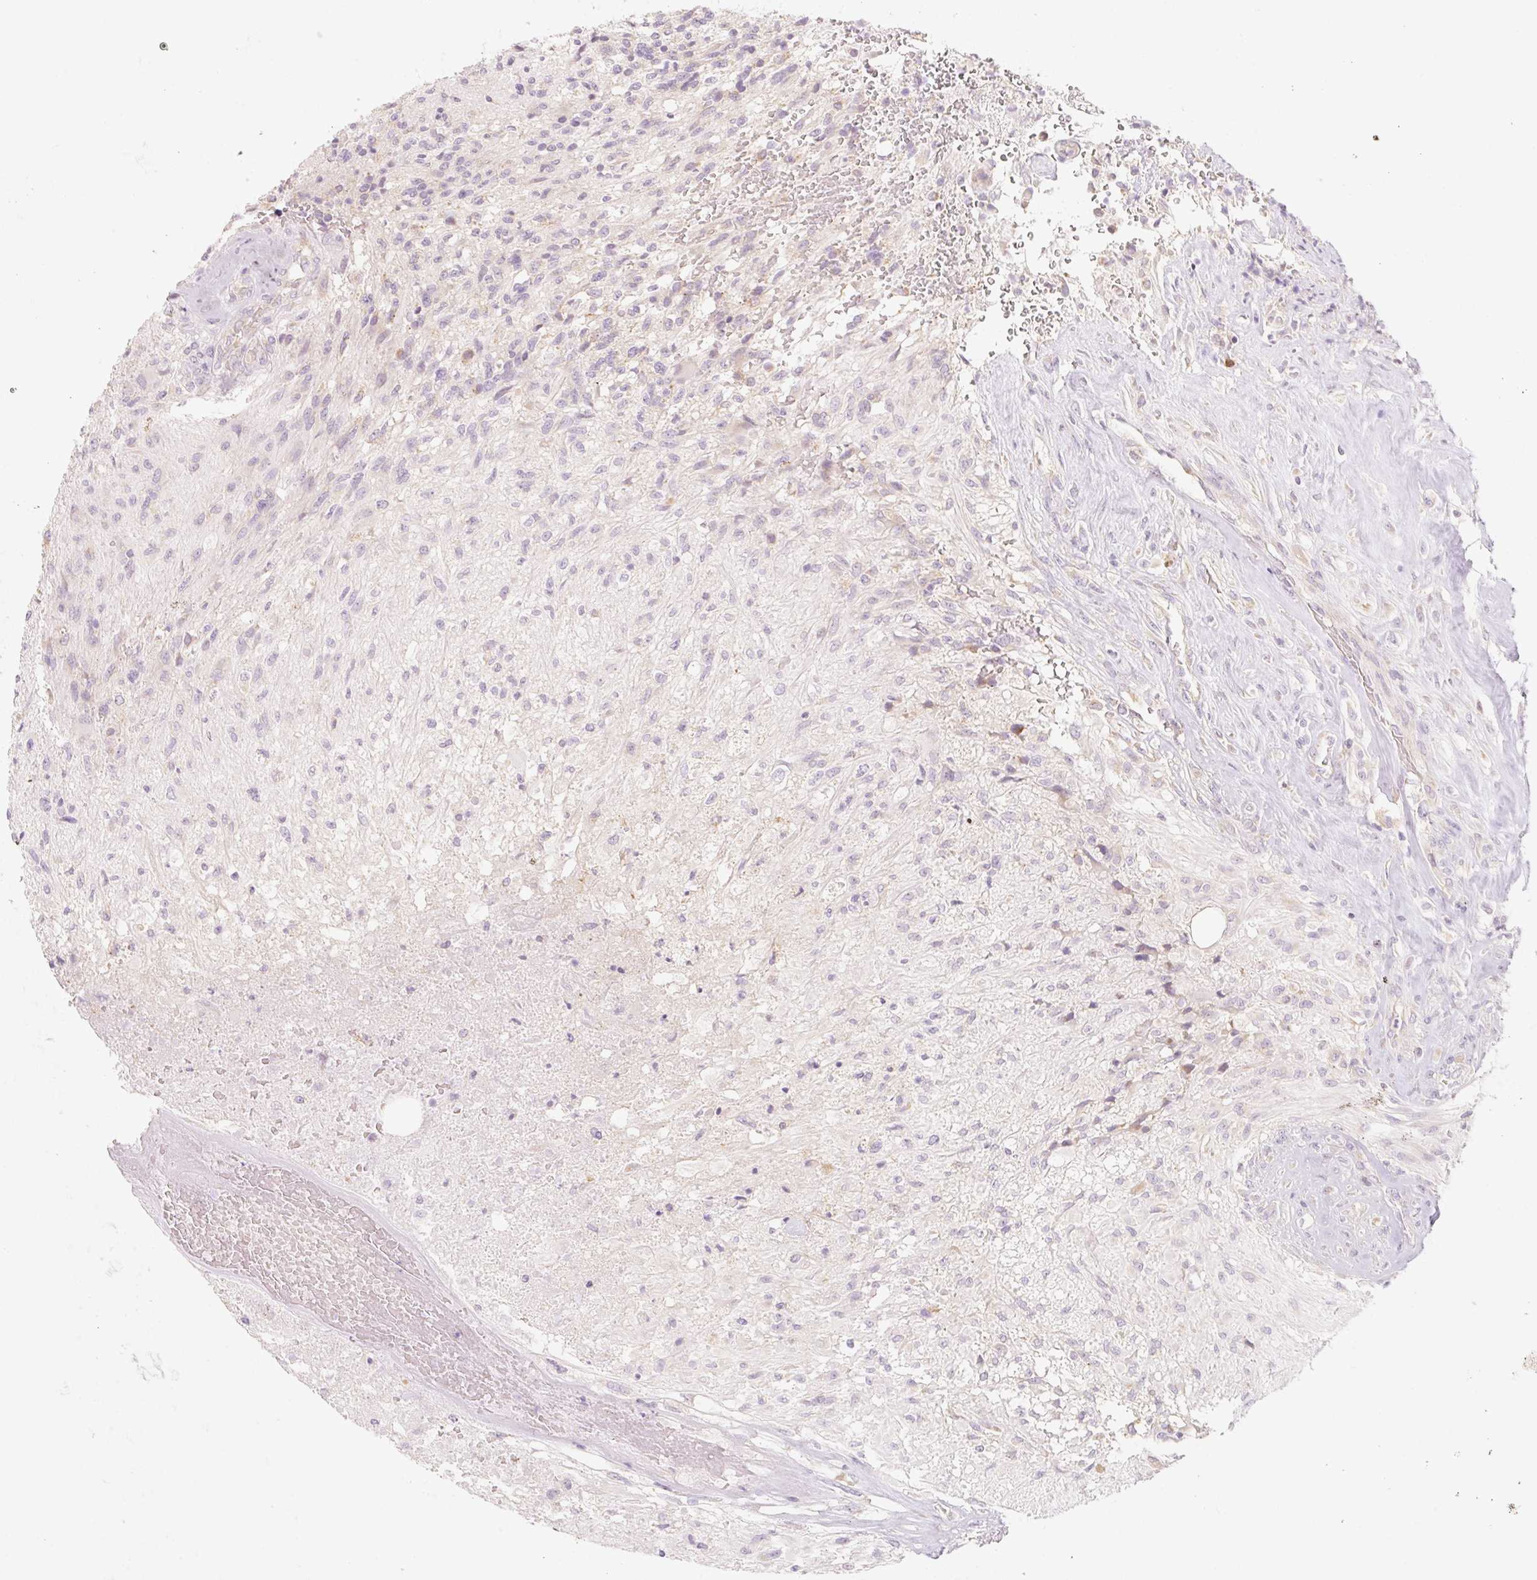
{"staining": {"intensity": "negative", "quantity": "none", "location": "none"}, "tissue": "glioma", "cell_type": "Tumor cells", "image_type": "cancer", "snomed": [{"axis": "morphology", "description": "Glioma, malignant, High grade"}, {"axis": "topography", "description": "Brain"}], "caption": "IHC of human malignant glioma (high-grade) displays no staining in tumor cells.", "gene": "MYO1D", "patient": {"sex": "male", "age": 56}}